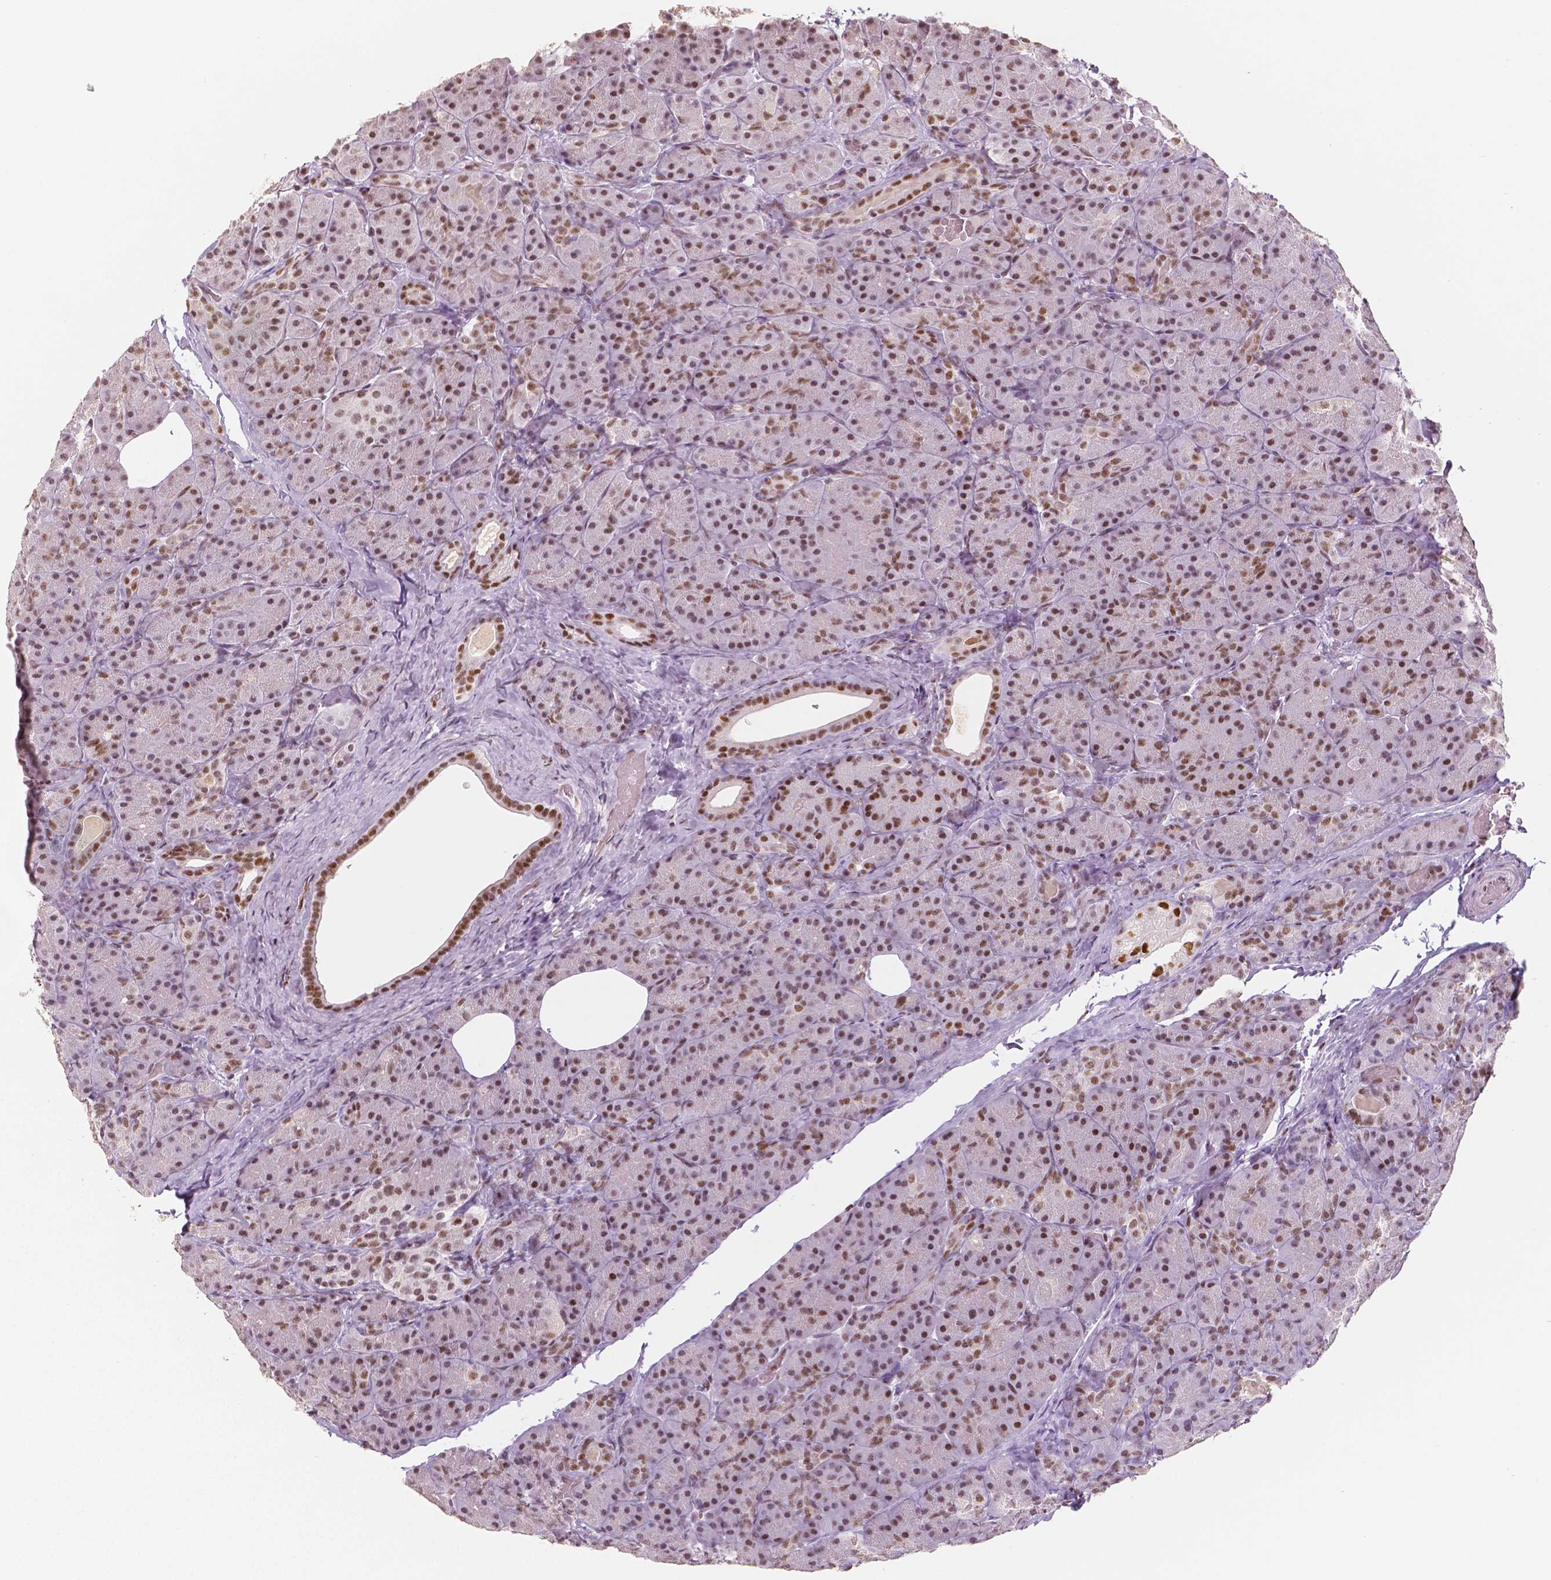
{"staining": {"intensity": "moderate", "quantity": ">75%", "location": "nuclear"}, "tissue": "pancreas", "cell_type": "Exocrine glandular cells", "image_type": "normal", "snomed": [{"axis": "morphology", "description": "Normal tissue, NOS"}, {"axis": "topography", "description": "Pancreas"}], "caption": "Immunohistochemical staining of benign human pancreas demonstrates medium levels of moderate nuclear positivity in about >75% of exocrine glandular cells. Immunohistochemistry (ihc) stains the protein in brown and the nuclei are stained blue.", "gene": "HDAC1", "patient": {"sex": "male", "age": 57}}